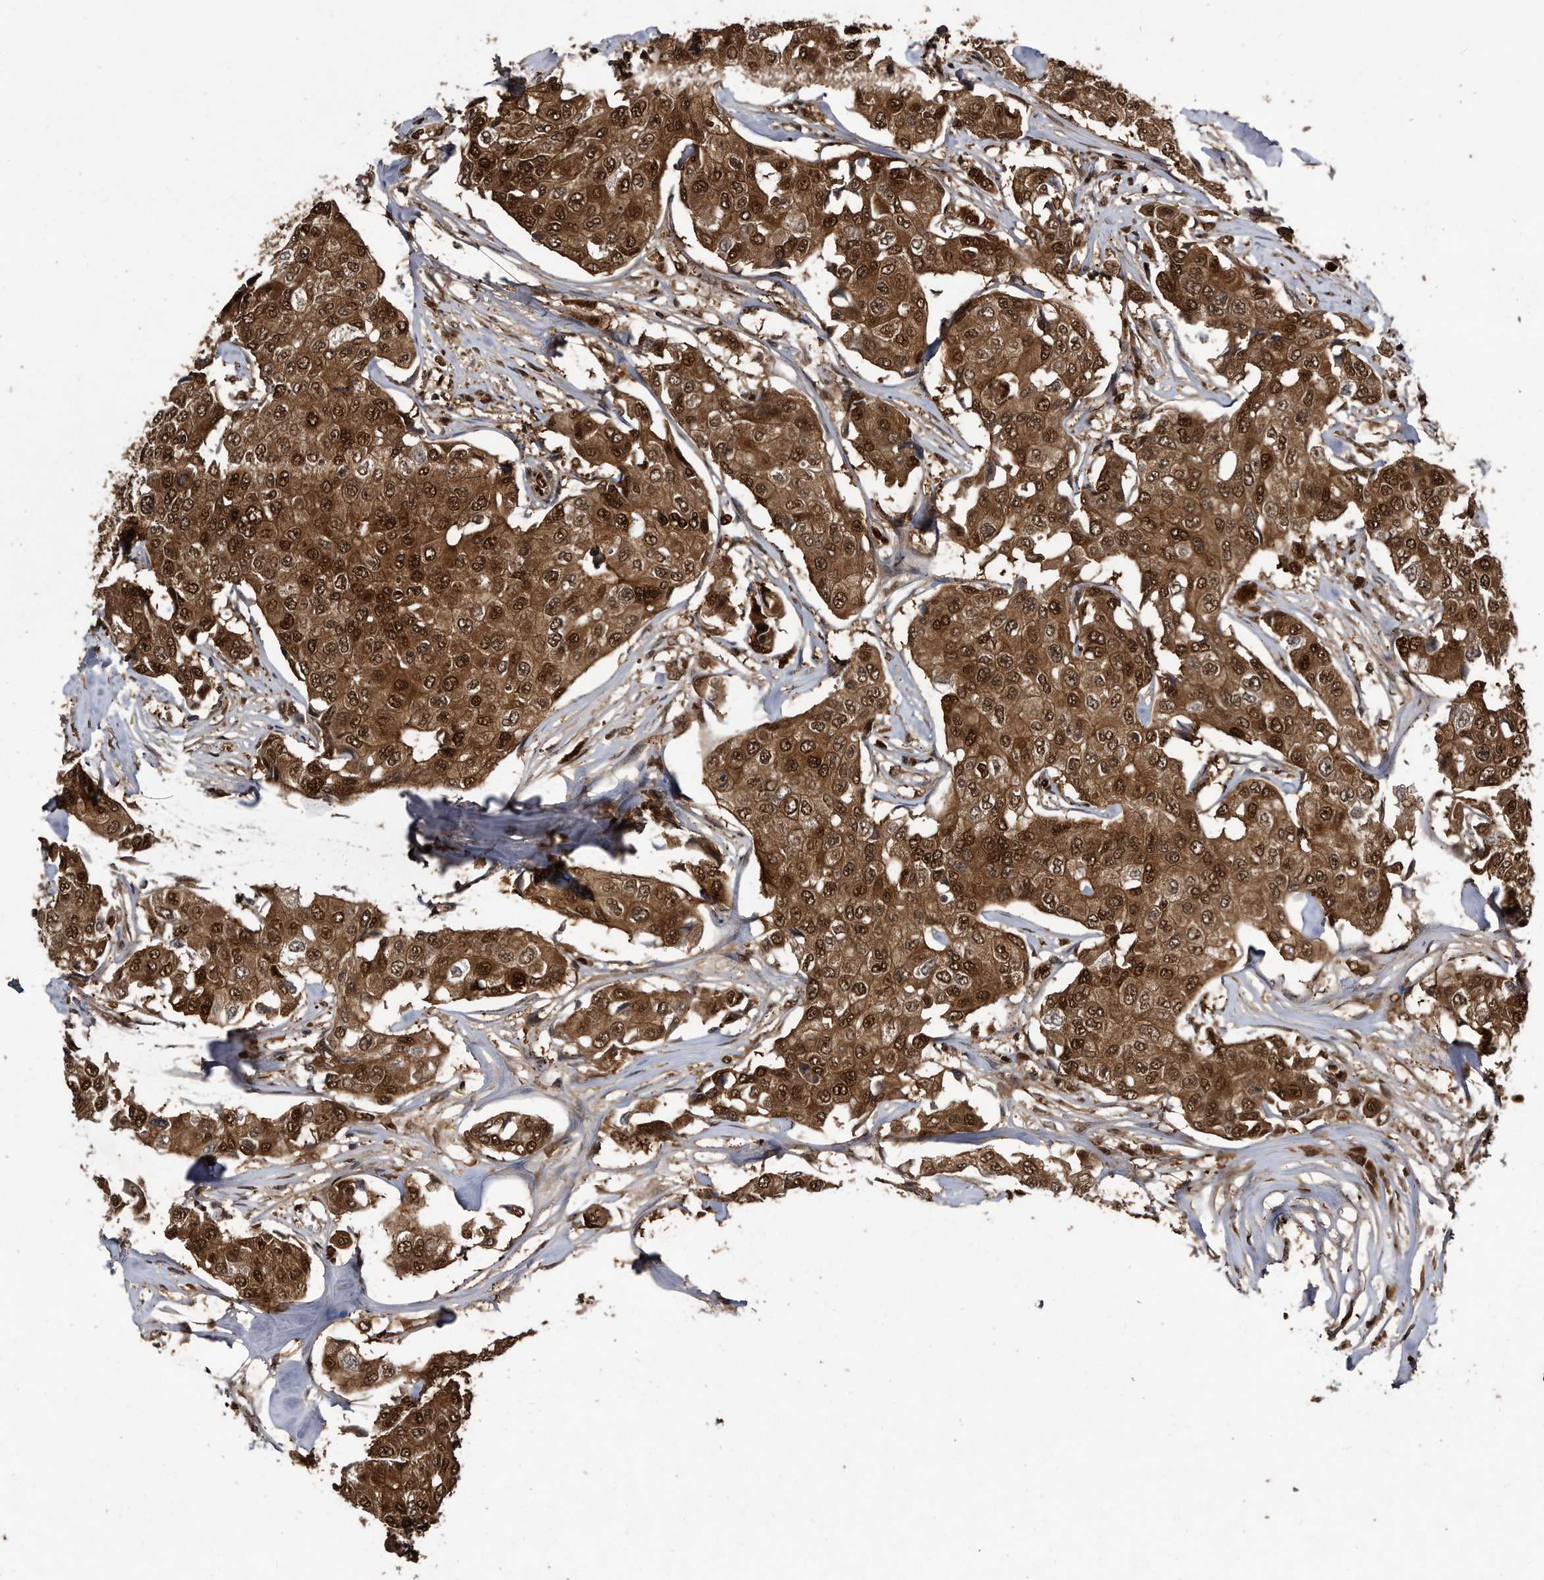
{"staining": {"intensity": "strong", "quantity": ">75%", "location": "cytoplasmic/membranous,nuclear"}, "tissue": "breast cancer", "cell_type": "Tumor cells", "image_type": "cancer", "snomed": [{"axis": "morphology", "description": "Duct carcinoma"}, {"axis": "topography", "description": "Breast"}], "caption": "Protein expression analysis of human breast cancer reveals strong cytoplasmic/membranous and nuclear expression in approximately >75% of tumor cells. (Brightfield microscopy of DAB IHC at high magnification).", "gene": "RAD23B", "patient": {"sex": "female", "age": 80}}